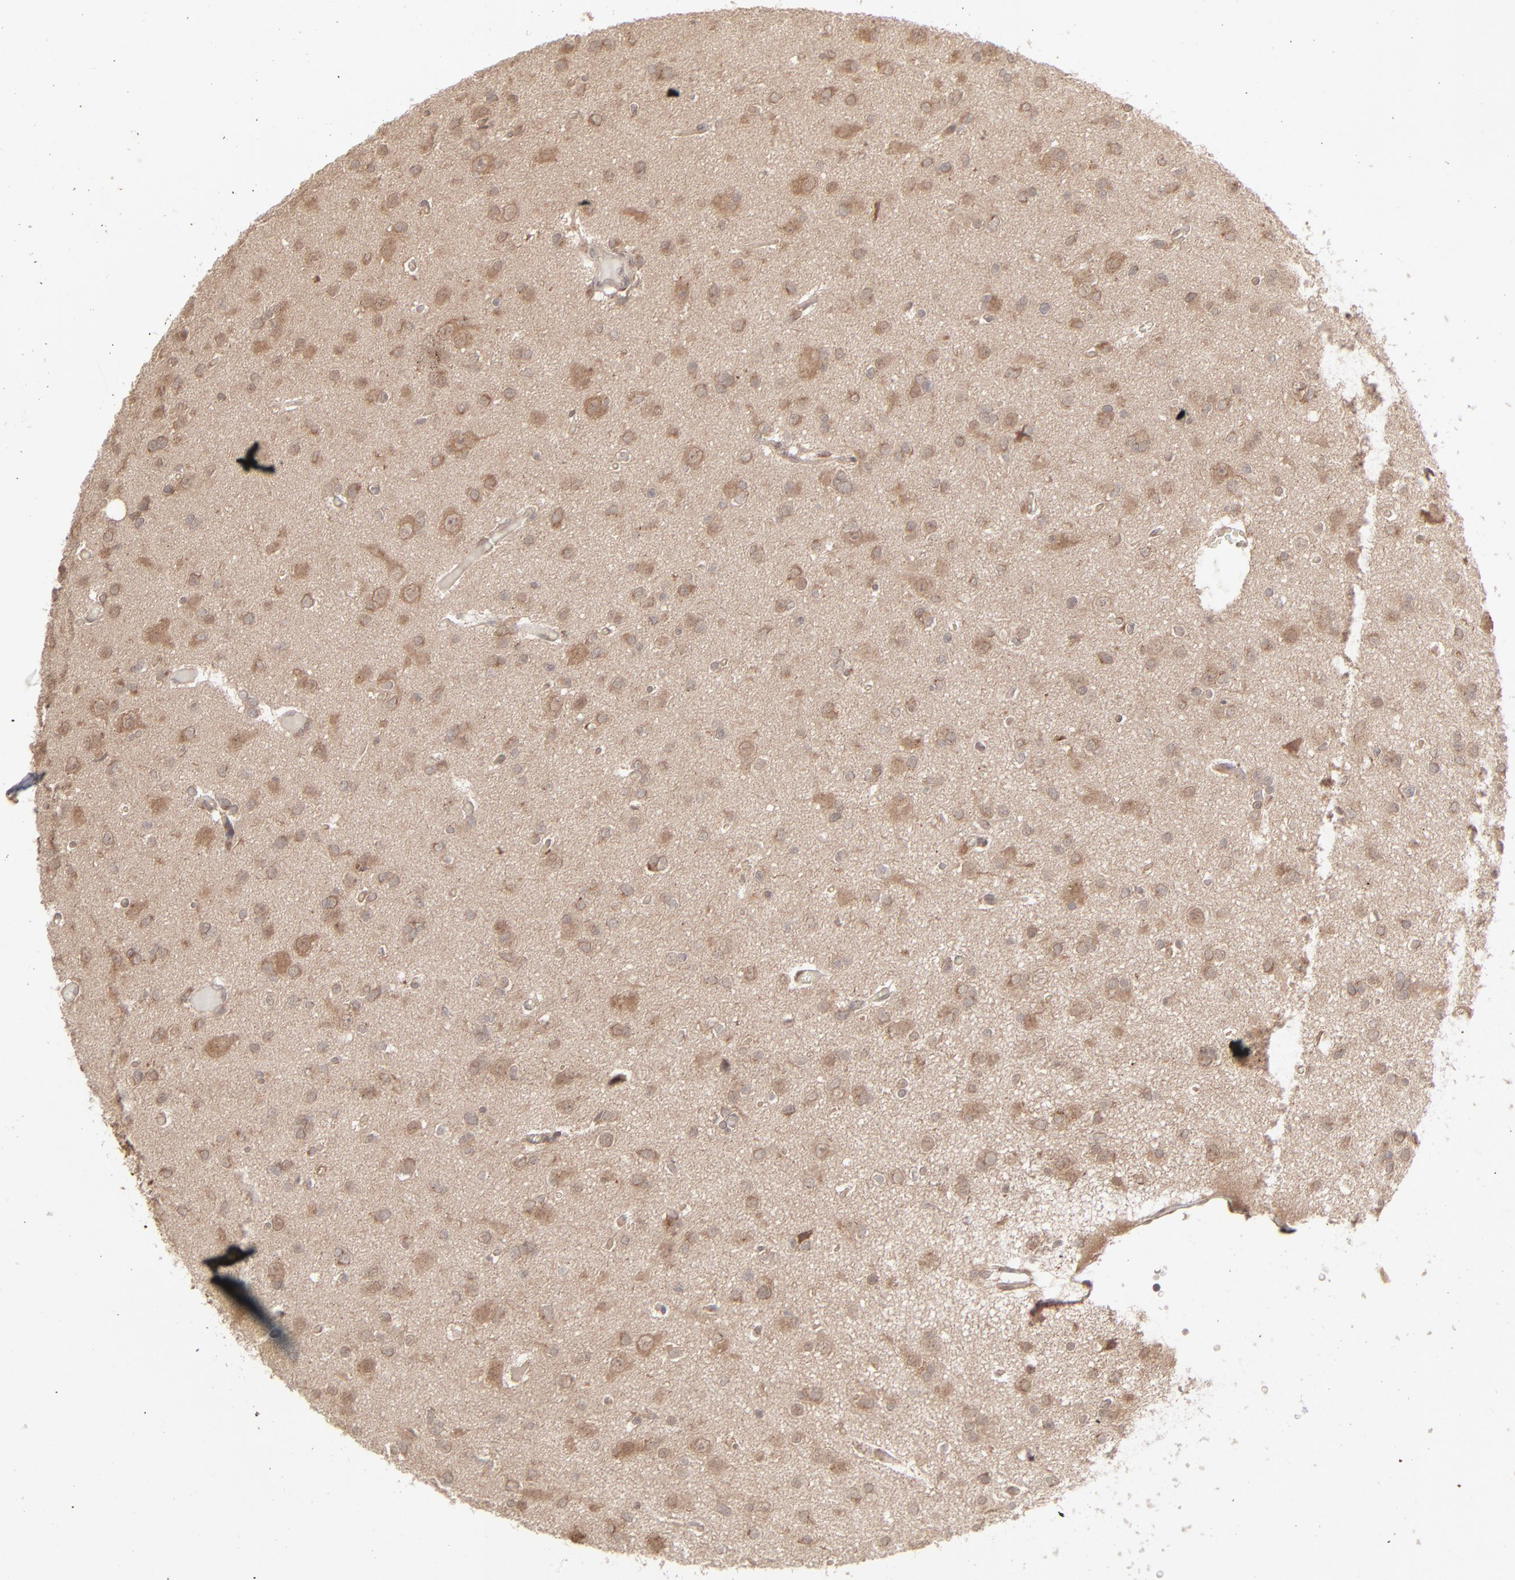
{"staining": {"intensity": "moderate", "quantity": "25%-75%", "location": "cytoplasmic/membranous"}, "tissue": "glioma", "cell_type": "Tumor cells", "image_type": "cancer", "snomed": [{"axis": "morphology", "description": "Glioma, malignant, Low grade"}, {"axis": "topography", "description": "Brain"}], "caption": "DAB immunohistochemical staining of human malignant glioma (low-grade) exhibits moderate cytoplasmic/membranous protein staining in about 25%-75% of tumor cells. (DAB = brown stain, brightfield microscopy at high magnification).", "gene": "SCFD1", "patient": {"sex": "male", "age": 42}}